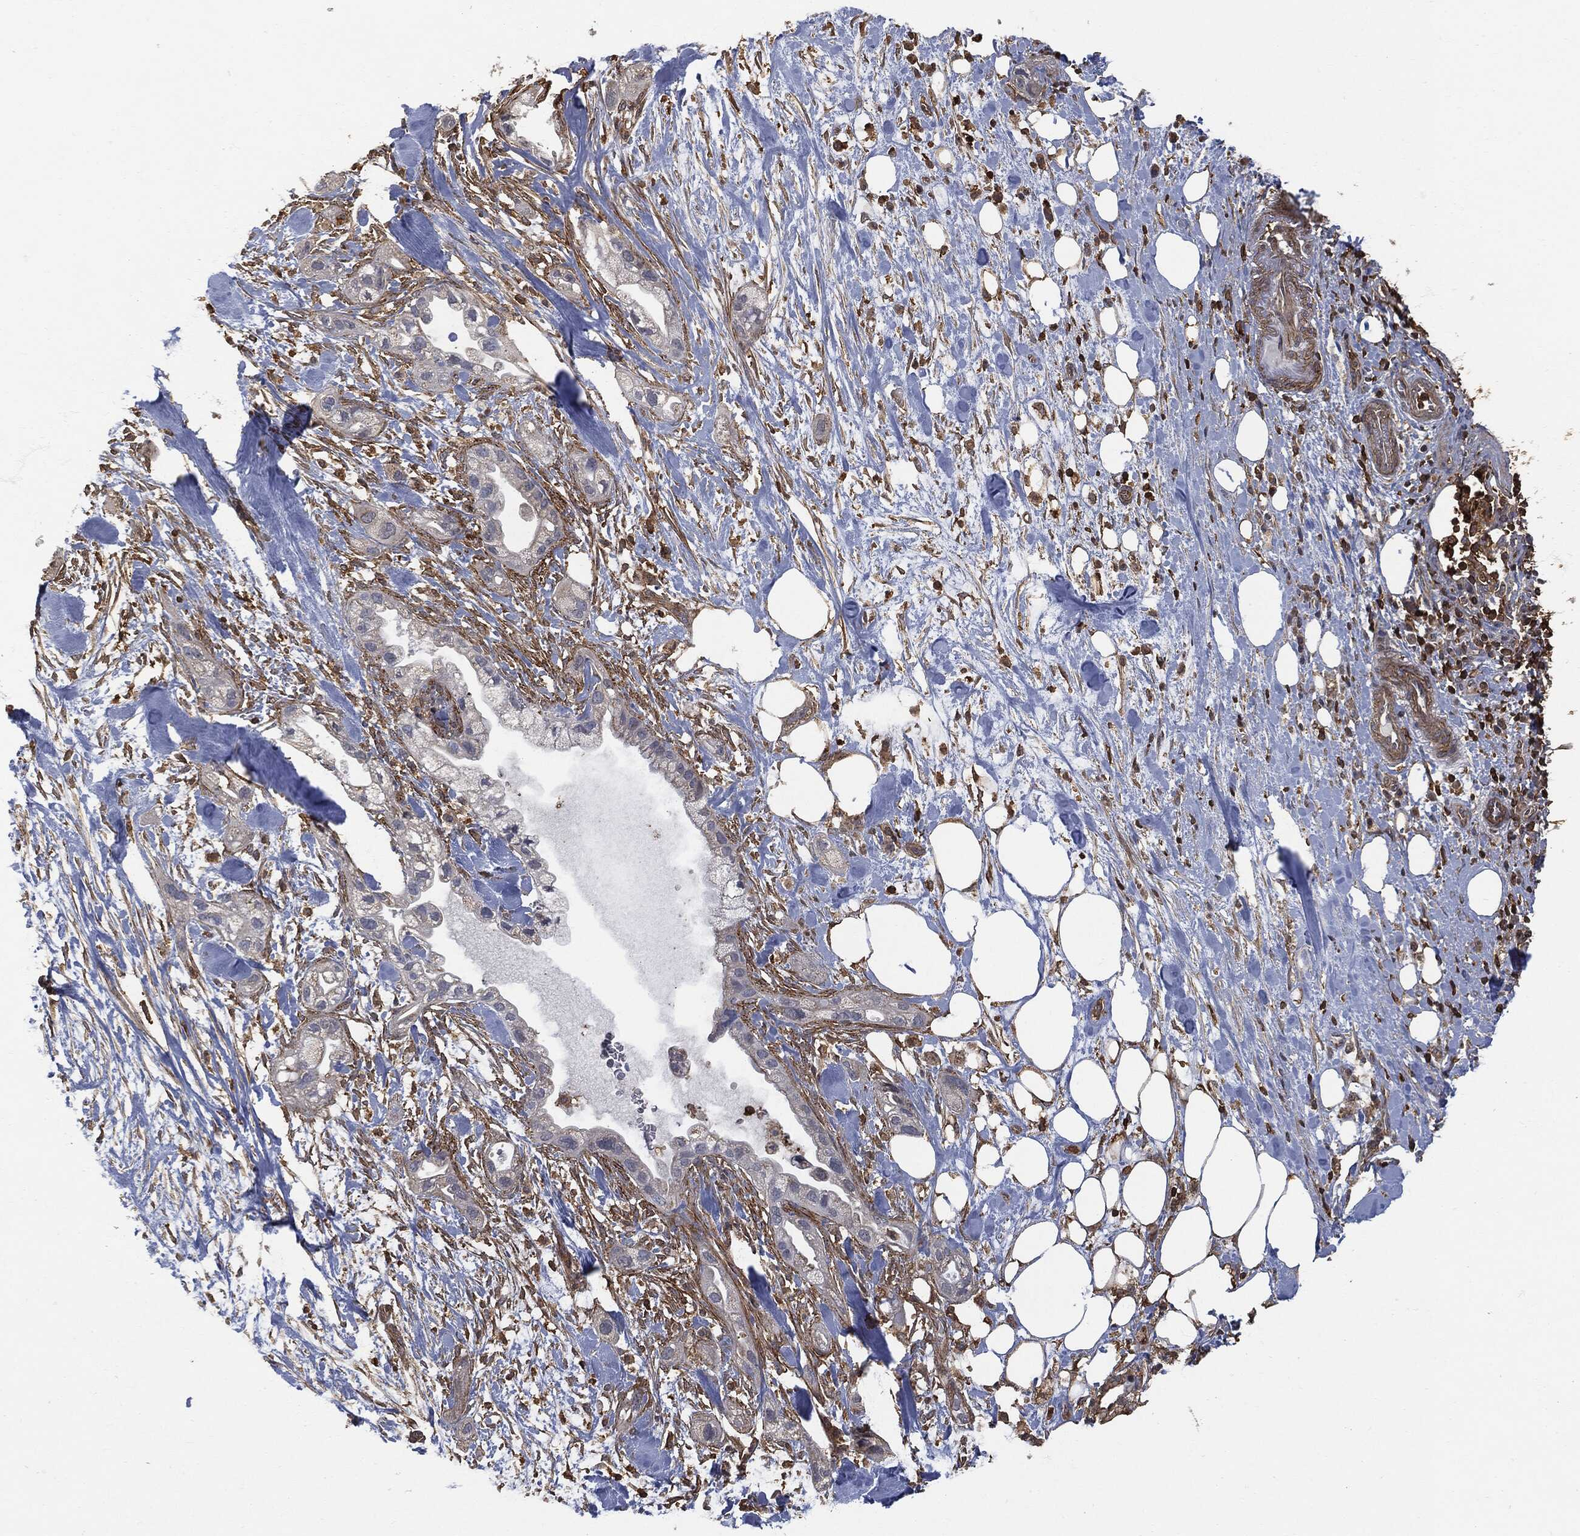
{"staining": {"intensity": "weak", "quantity": "<25%", "location": "cytoplasmic/membranous"}, "tissue": "pancreatic cancer", "cell_type": "Tumor cells", "image_type": "cancer", "snomed": [{"axis": "morphology", "description": "Adenocarcinoma, NOS"}, {"axis": "topography", "description": "Pancreas"}], "caption": "Immunohistochemical staining of pancreatic cancer shows no significant staining in tumor cells.", "gene": "PSMB10", "patient": {"sex": "male", "age": 44}}